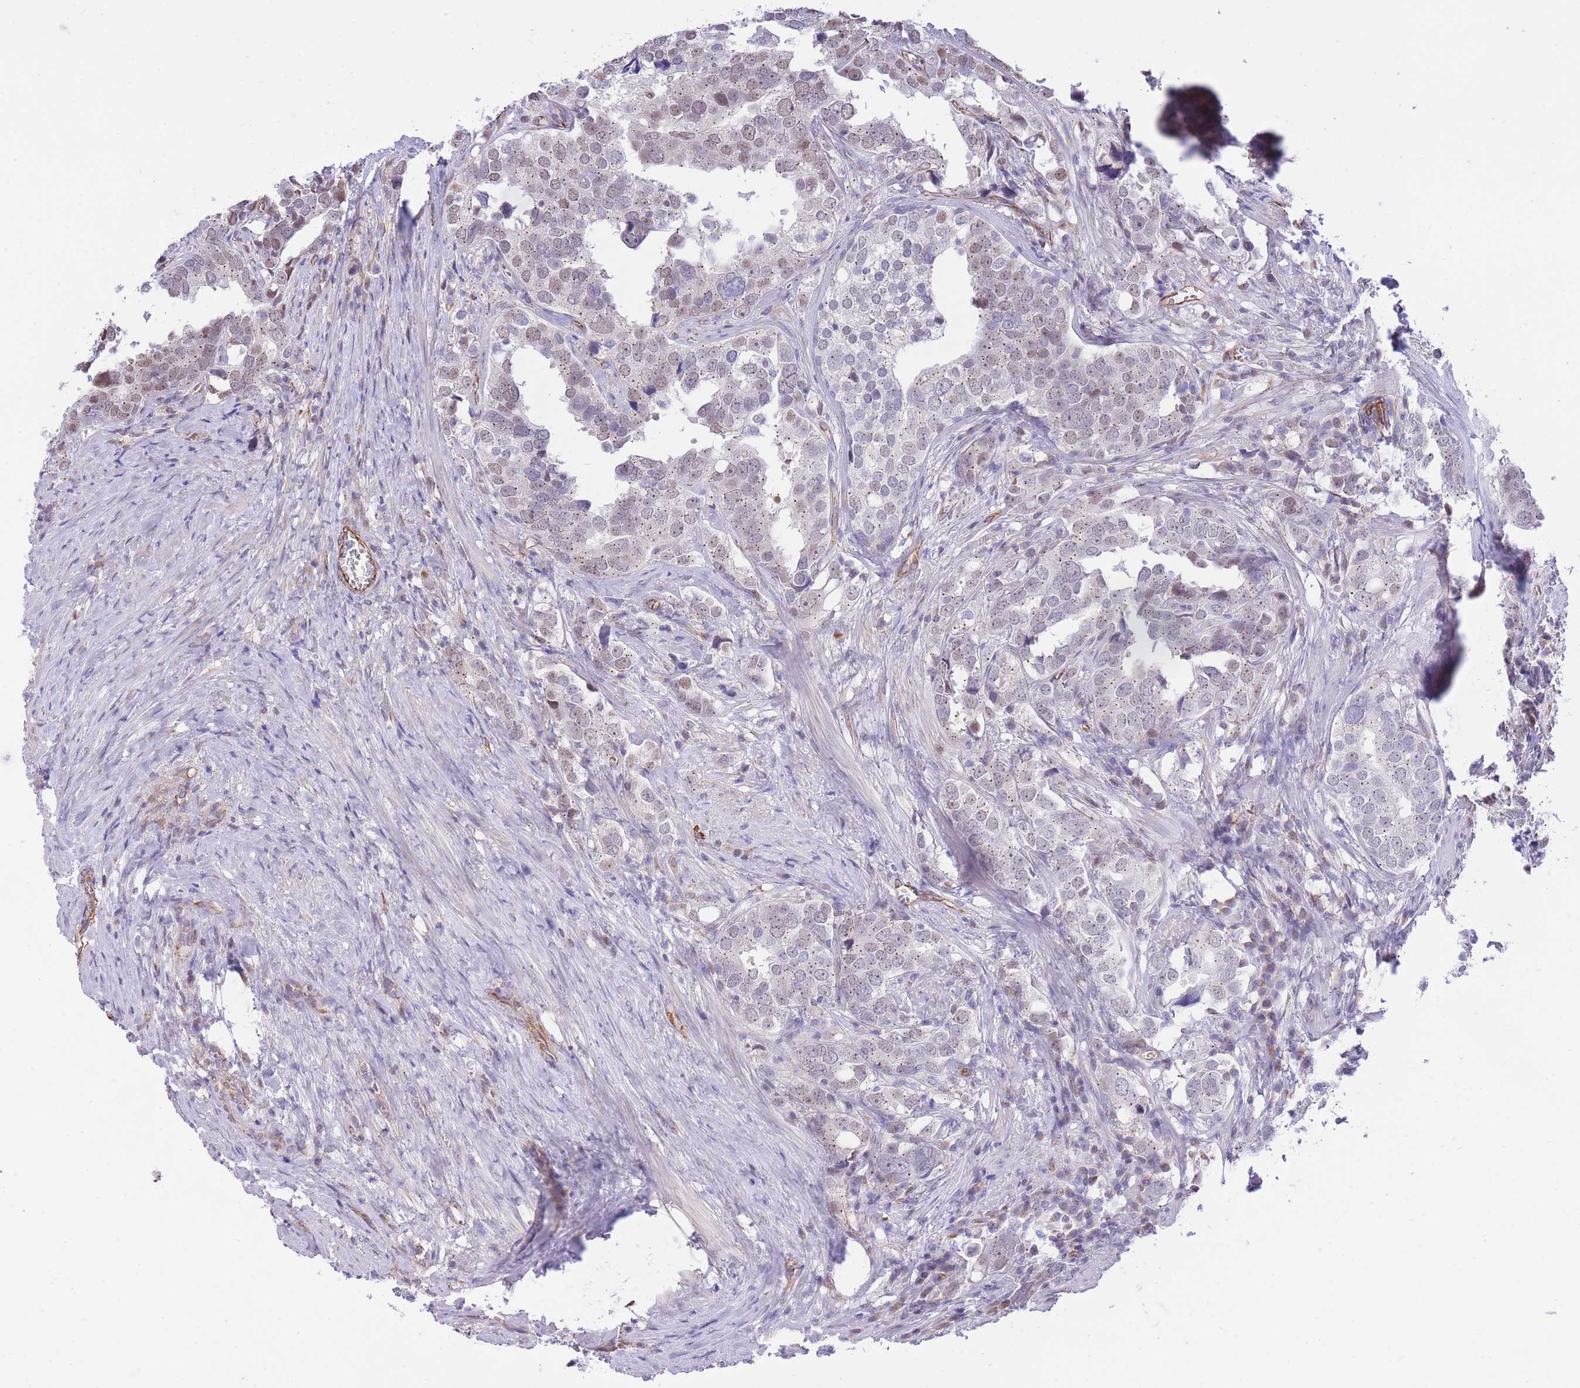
{"staining": {"intensity": "weak", "quantity": "<25%", "location": "nuclear"}, "tissue": "prostate cancer", "cell_type": "Tumor cells", "image_type": "cancer", "snomed": [{"axis": "morphology", "description": "Adenocarcinoma, High grade"}, {"axis": "topography", "description": "Prostate"}], "caption": "Immunohistochemistry histopathology image of neoplastic tissue: prostate high-grade adenocarcinoma stained with DAB (3,3'-diaminobenzidine) reveals no significant protein staining in tumor cells.", "gene": "PSG8", "patient": {"sex": "male", "age": 71}}